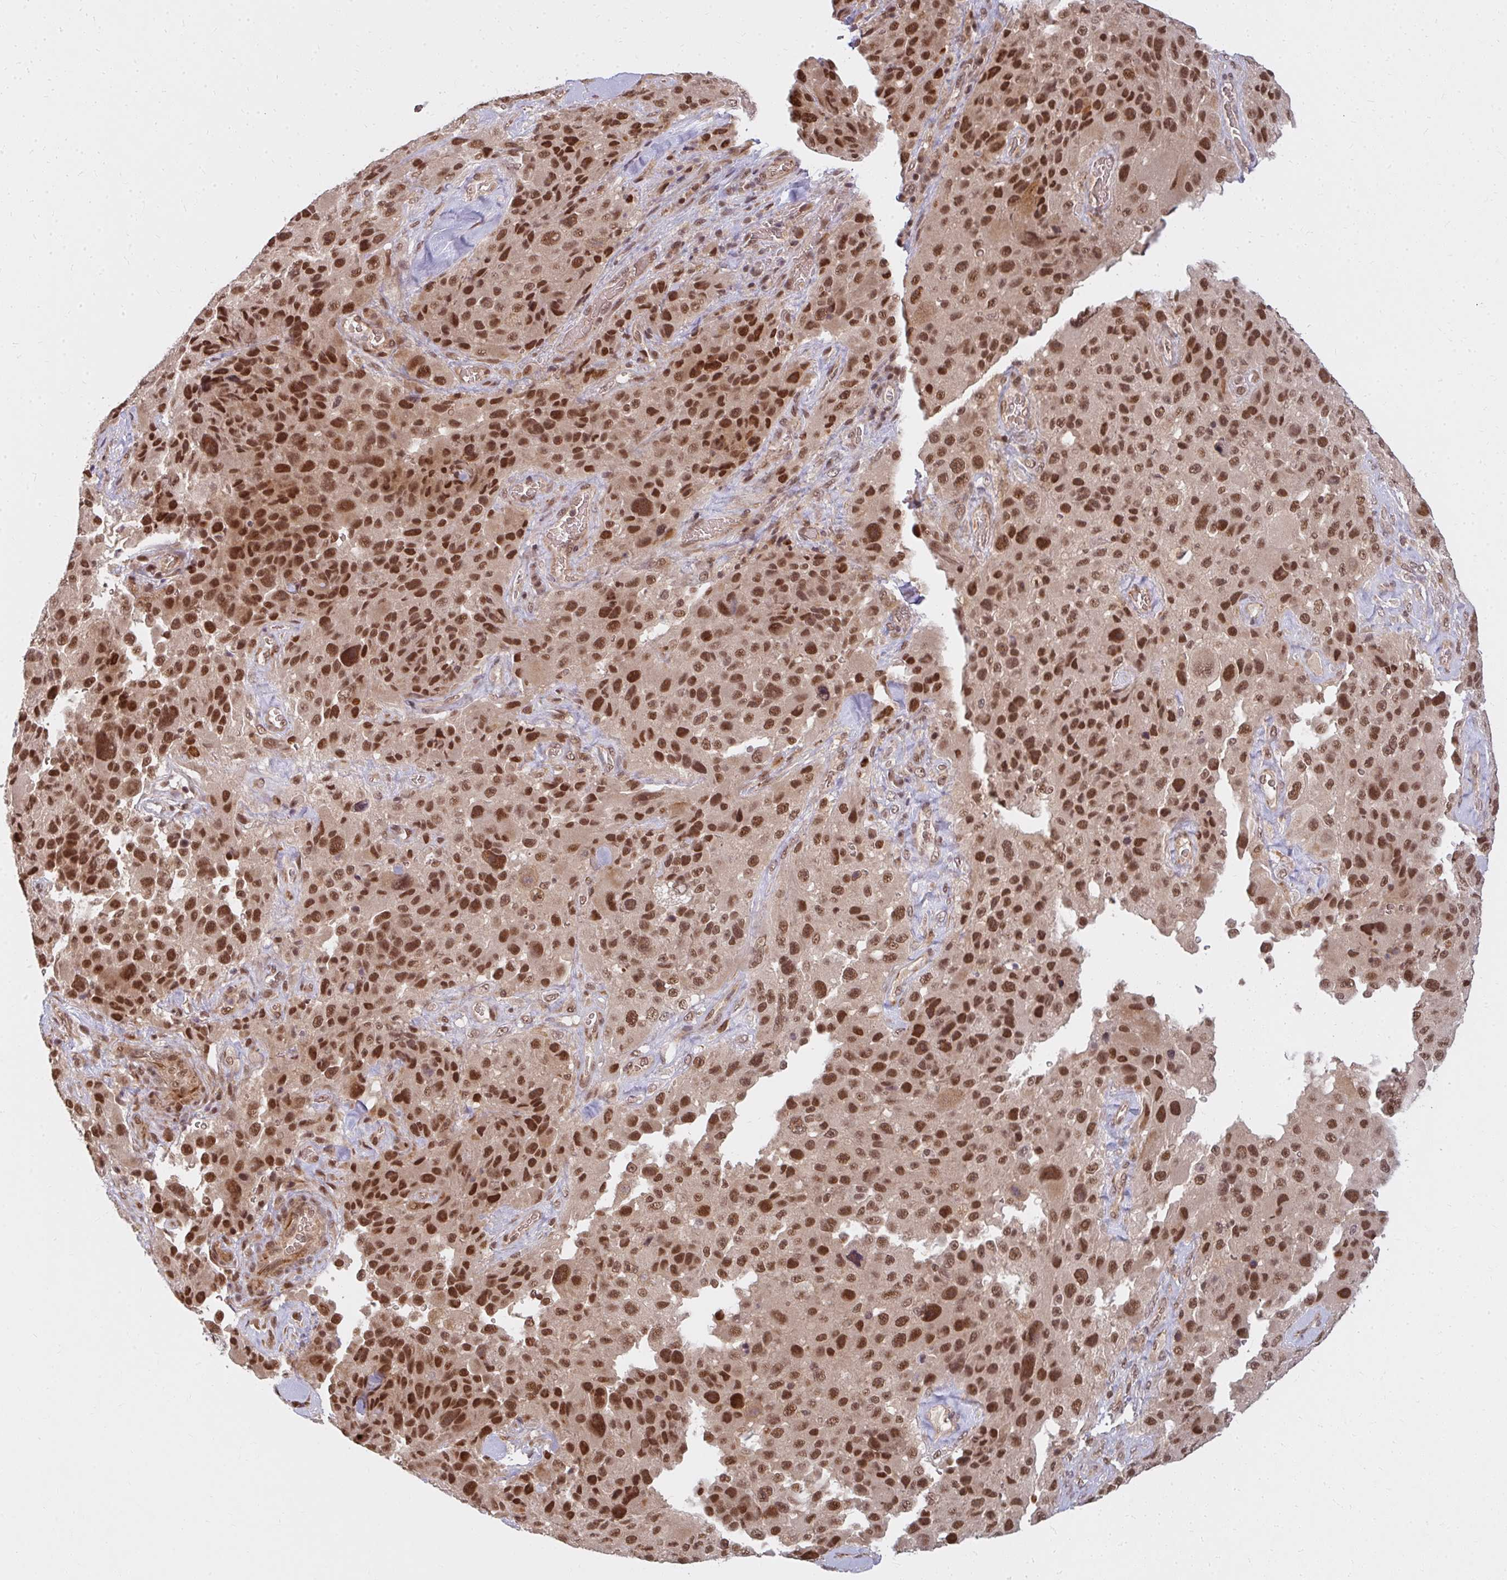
{"staining": {"intensity": "strong", "quantity": ">75%", "location": "nuclear"}, "tissue": "melanoma", "cell_type": "Tumor cells", "image_type": "cancer", "snomed": [{"axis": "morphology", "description": "Malignant melanoma, Metastatic site"}, {"axis": "topography", "description": "Lymph node"}], "caption": "A high amount of strong nuclear staining is seen in approximately >75% of tumor cells in malignant melanoma (metastatic site) tissue. The staining was performed using DAB (3,3'-diaminobenzidine) to visualize the protein expression in brown, while the nuclei were stained in blue with hematoxylin (Magnification: 20x).", "gene": "GTF3C6", "patient": {"sex": "male", "age": 62}}